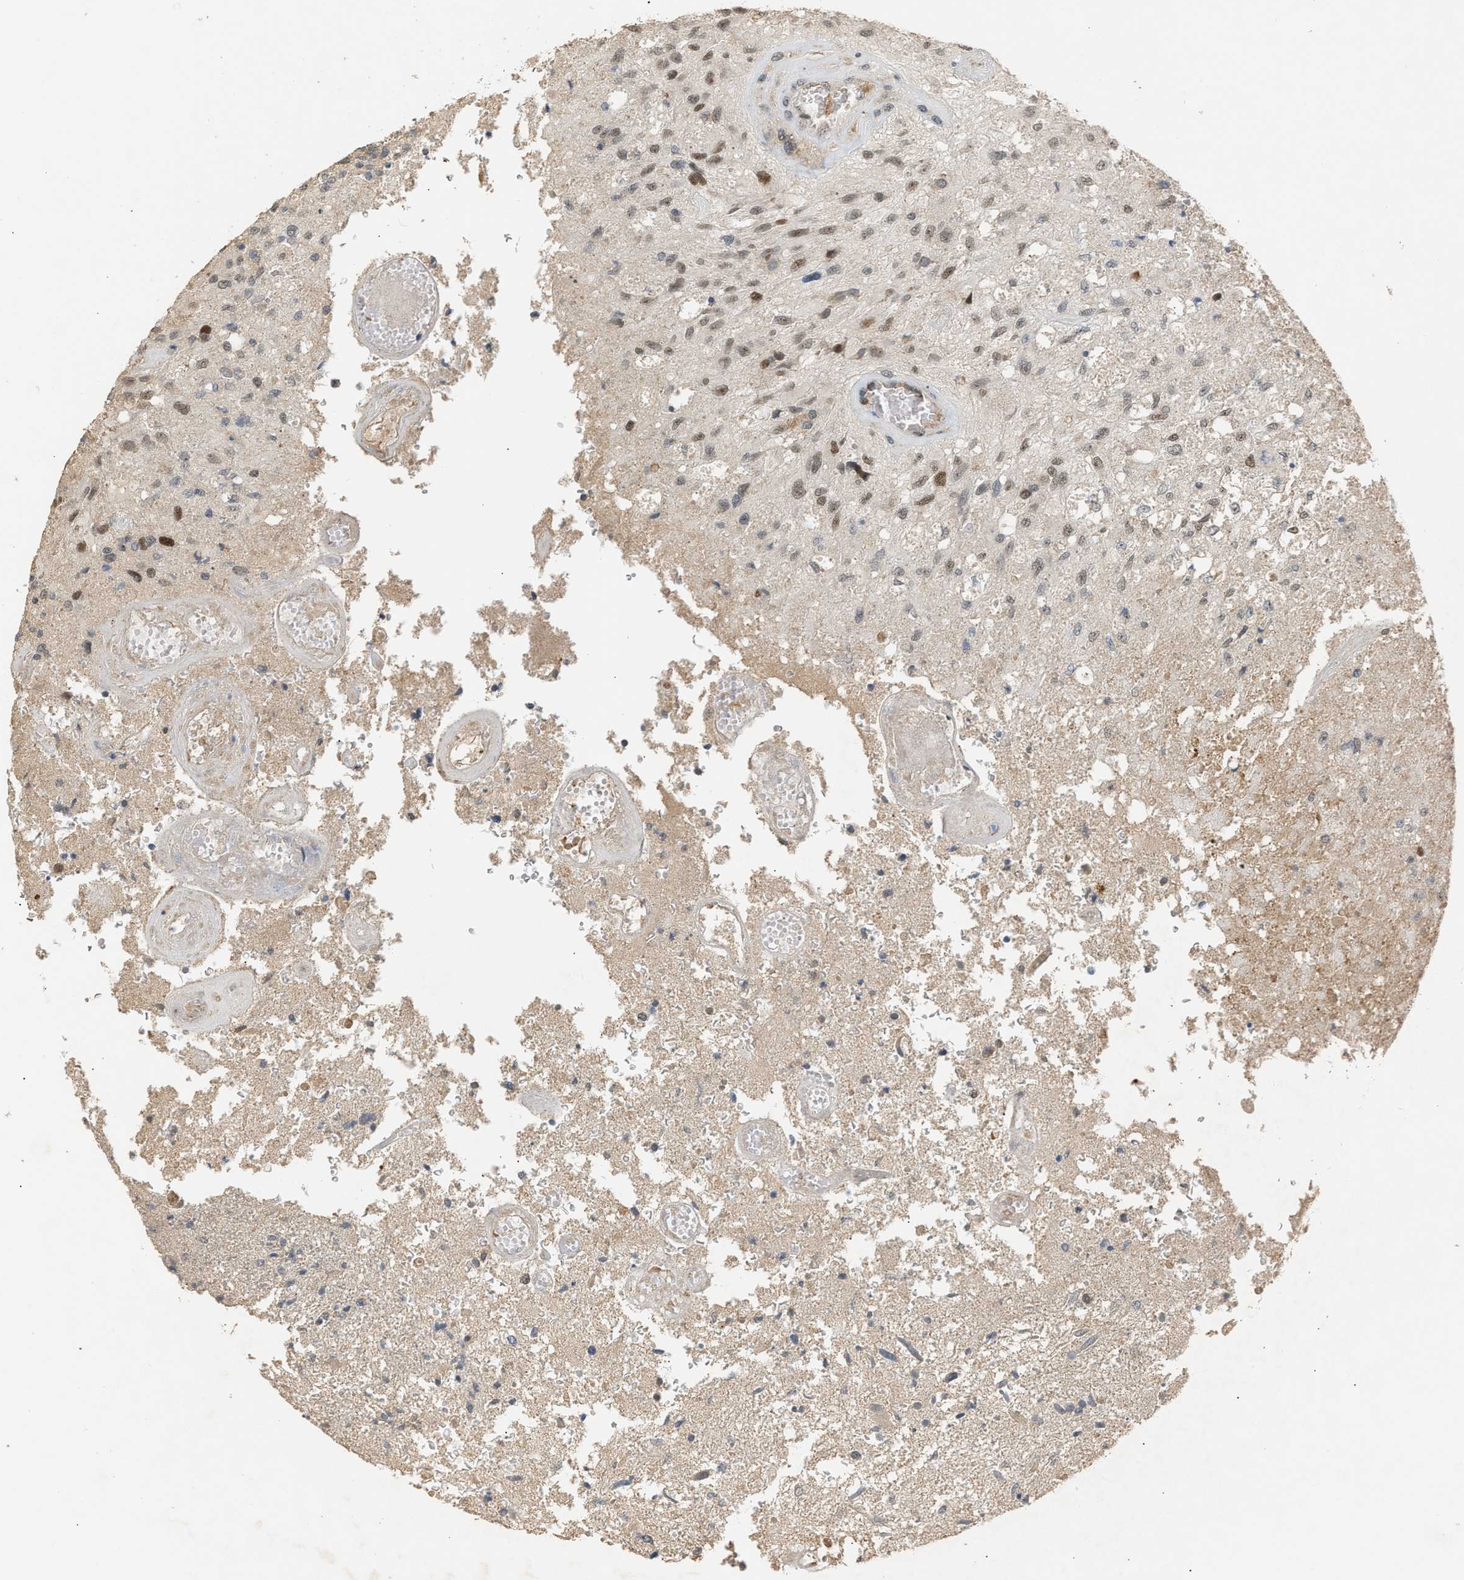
{"staining": {"intensity": "weak", "quantity": "25%-75%", "location": "nuclear"}, "tissue": "glioma", "cell_type": "Tumor cells", "image_type": "cancer", "snomed": [{"axis": "morphology", "description": "Normal tissue, NOS"}, {"axis": "morphology", "description": "Glioma, malignant, High grade"}, {"axis": "topography", "description": "Cerebral cortex"}], "caption": "Human high-grade glioma (malignant) stained with a brown dye displays weak nuclear positive staining in approximately 25%-75% of tumor cells.", "gene": "ZFAND5", "patient": {"sex": "male", "age": 77}}